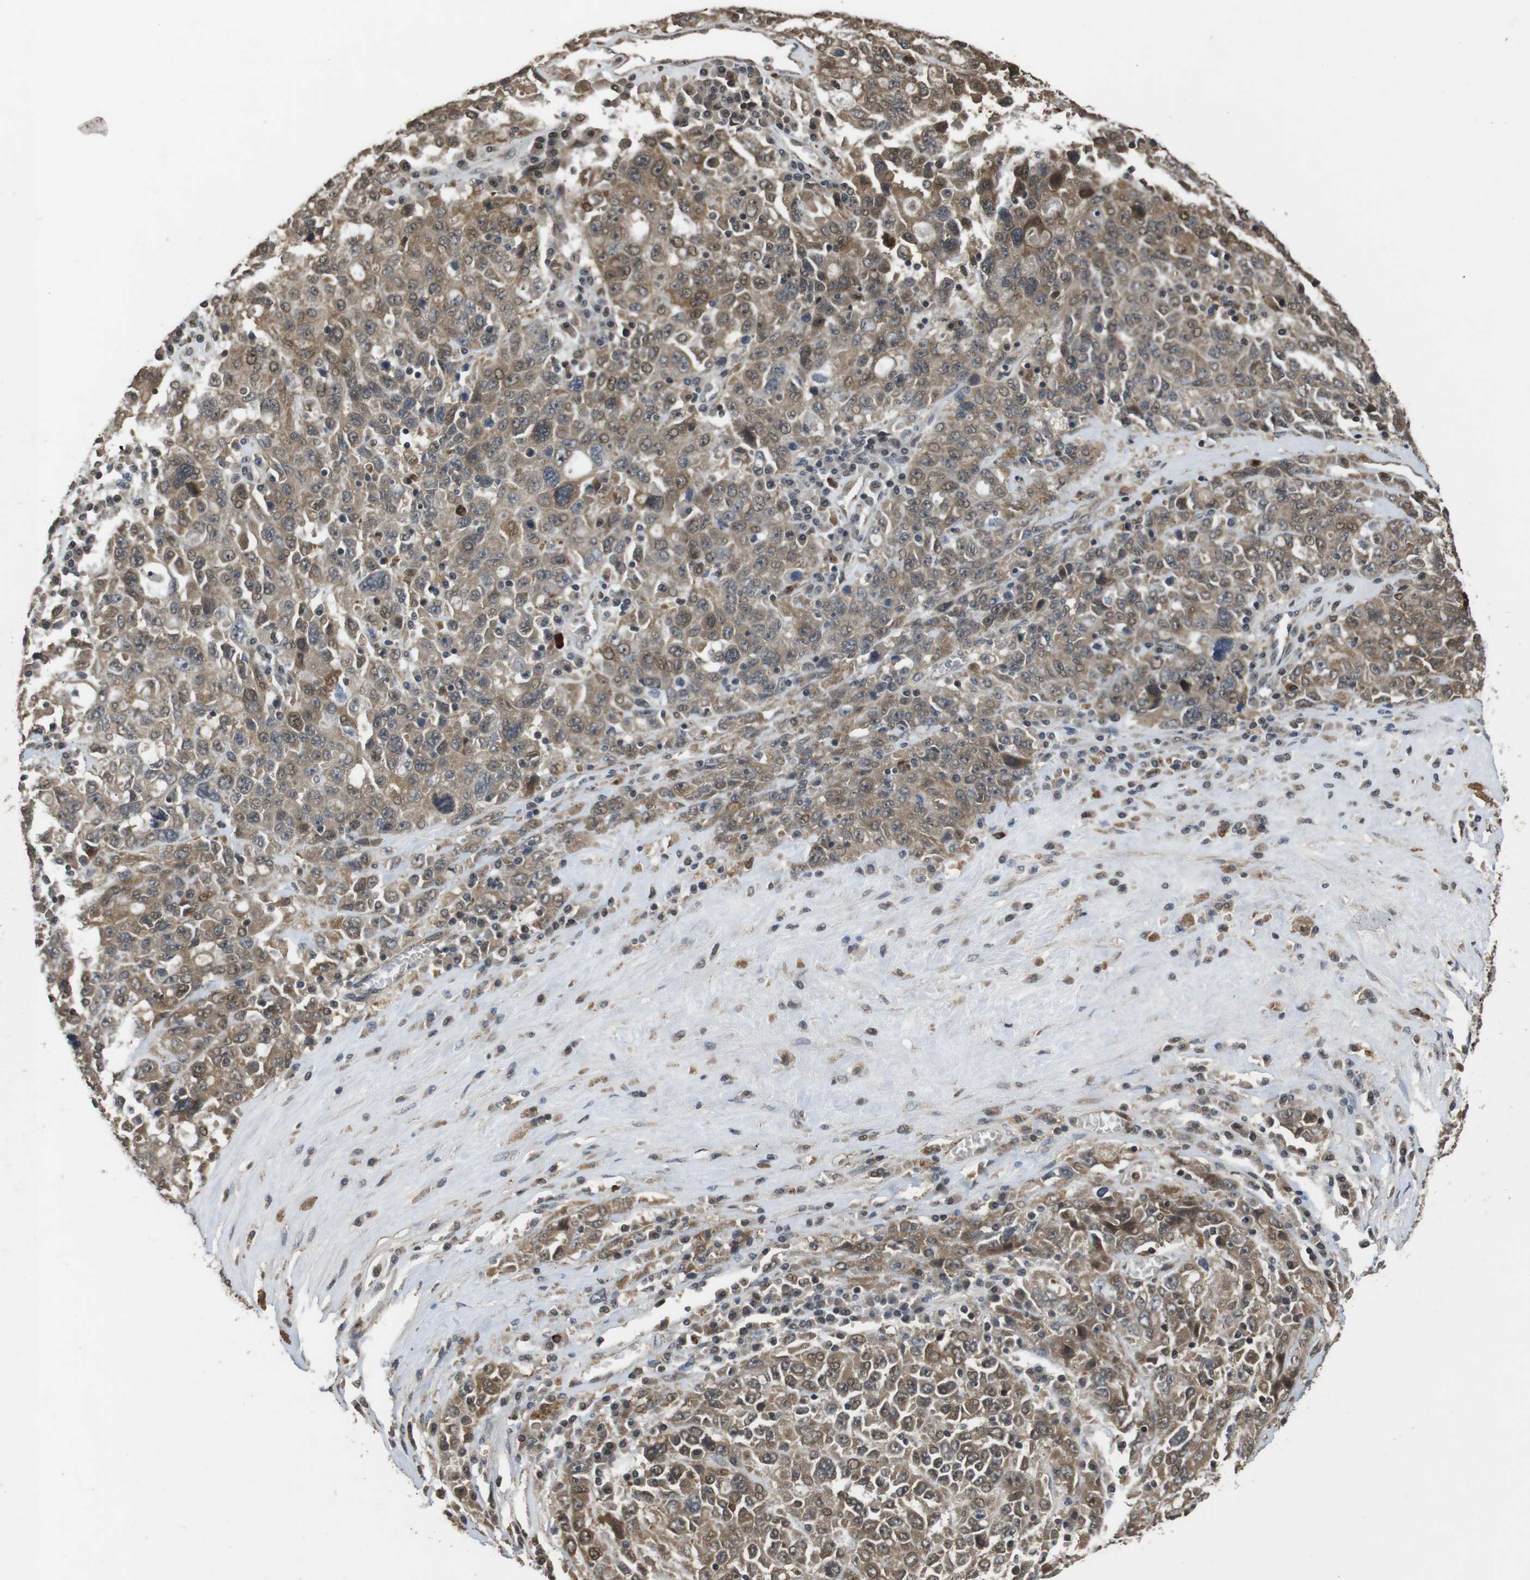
{"staining": {"intensity": "moderate", "quantity": ">75%", "location": "cytoplasmic/membranous,nuclear"}, "tissue": "ovarian cancer", "cell_type": "Tumor cells", "image_type": "cancer", "snomed": [{"axis": "morphology", "description": "Carcinoma, endometroid"}, {"axis": "topography", "description": "Ovary"}], "caption": "Immunohistochemistry micrograph of human ovarian endometroid carcinoma stained for a protein (brown), which displays medium levels of moderate cytoplasmic/membranous and nuclear expression in about >75% of tumor cells.", "gene": "FZD10", "patient": {"sex": "female", "age": 62}}